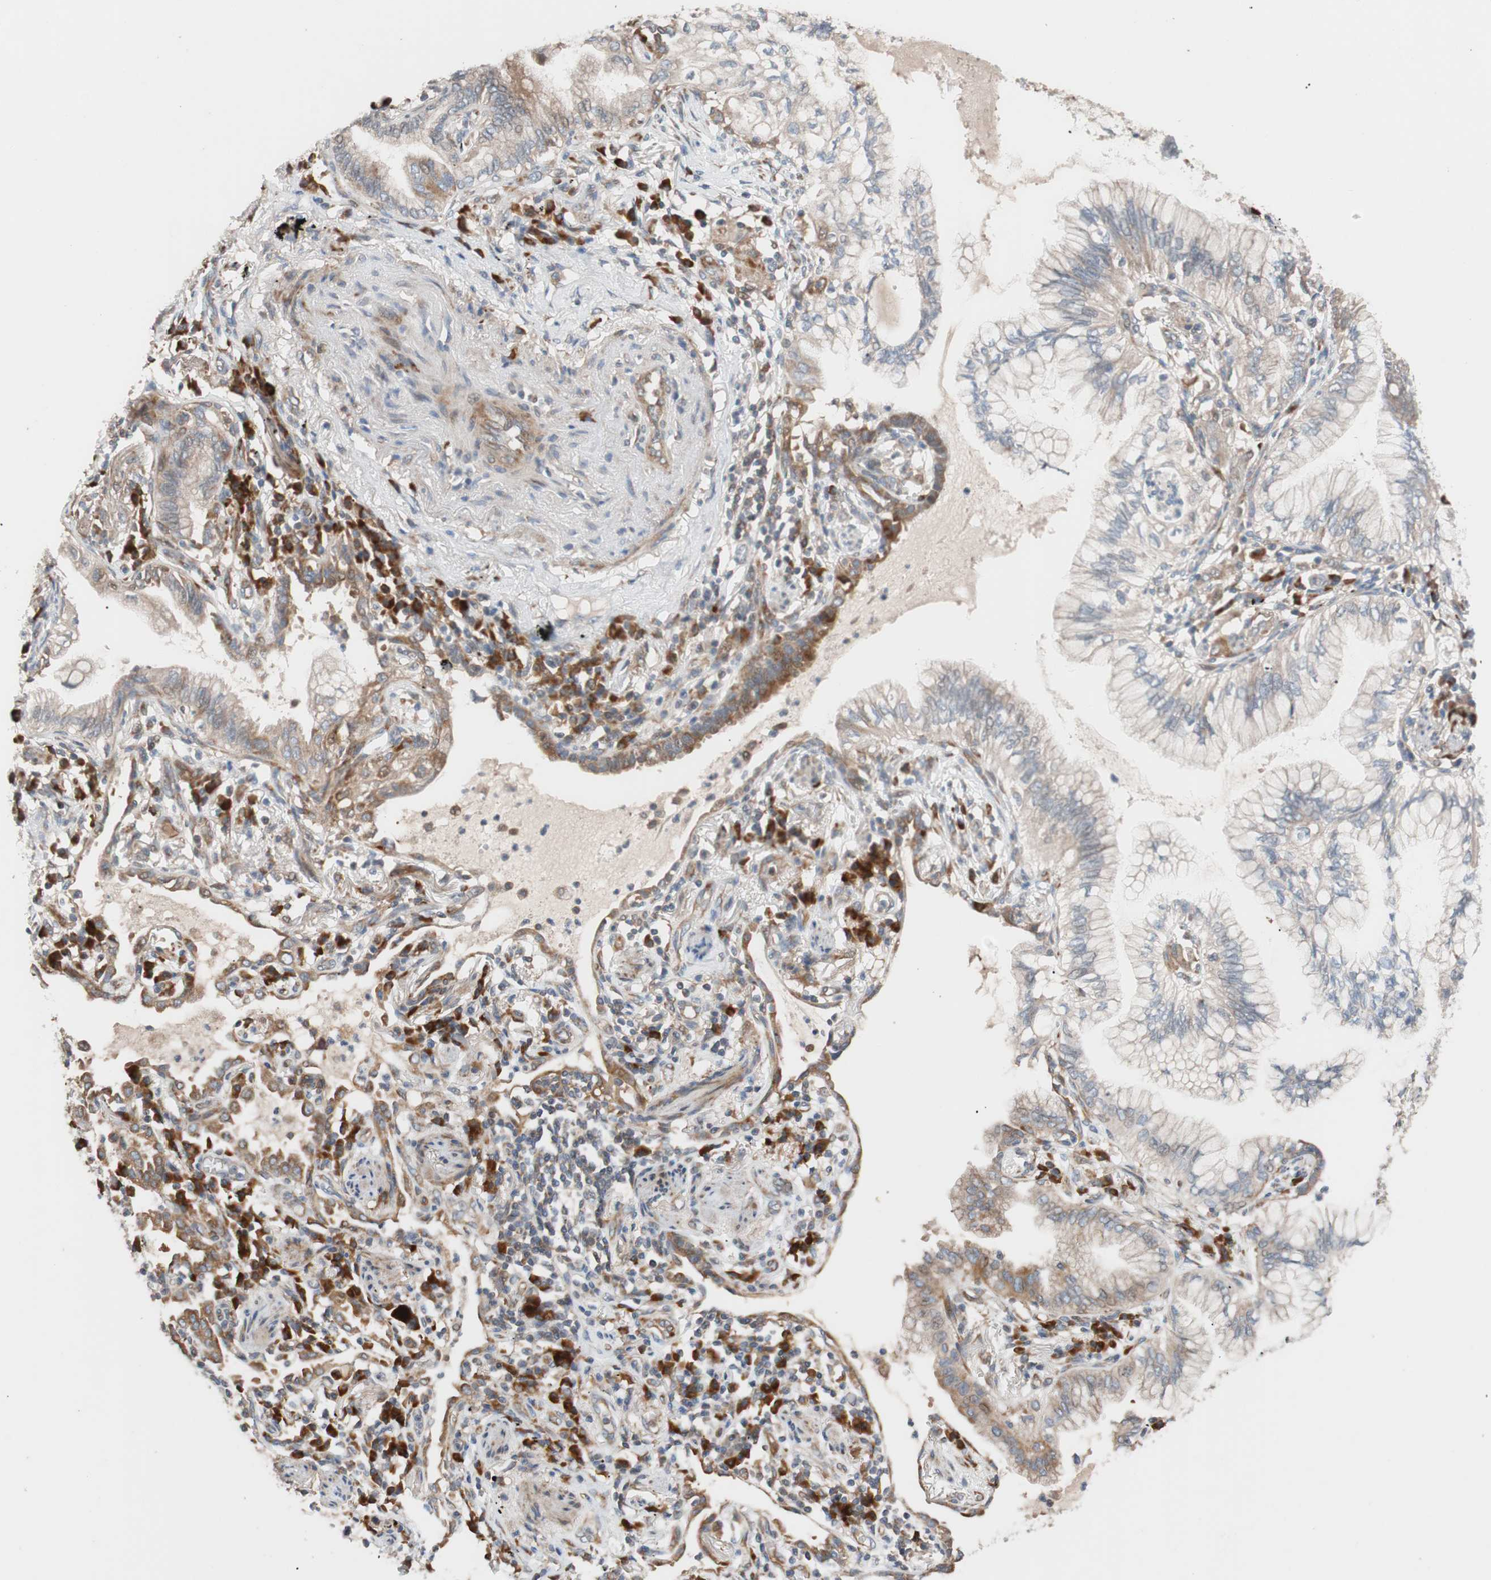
{"staining": {"intensity": "moderate", "quantity": "<25%", "location": "cytoplasmic/membranous"}, "tissue": "lung cancer", "cell_type": "Tumor cells", "image_type": "cancer", "snomed": [{"axis": "morphology", "description": "Adenocarcinoma, NOS"}, {"axis": "topography", "description": "Lung"}], "caption": "Approximately <25% of tumor cells in human lung adenocarcinoma display moderate cytoplasmic/membranous protein expression as visualized by brown immunohistochemical staining.", "gene": "FAAH", "patient": {"sex": "female", "age": 70}}